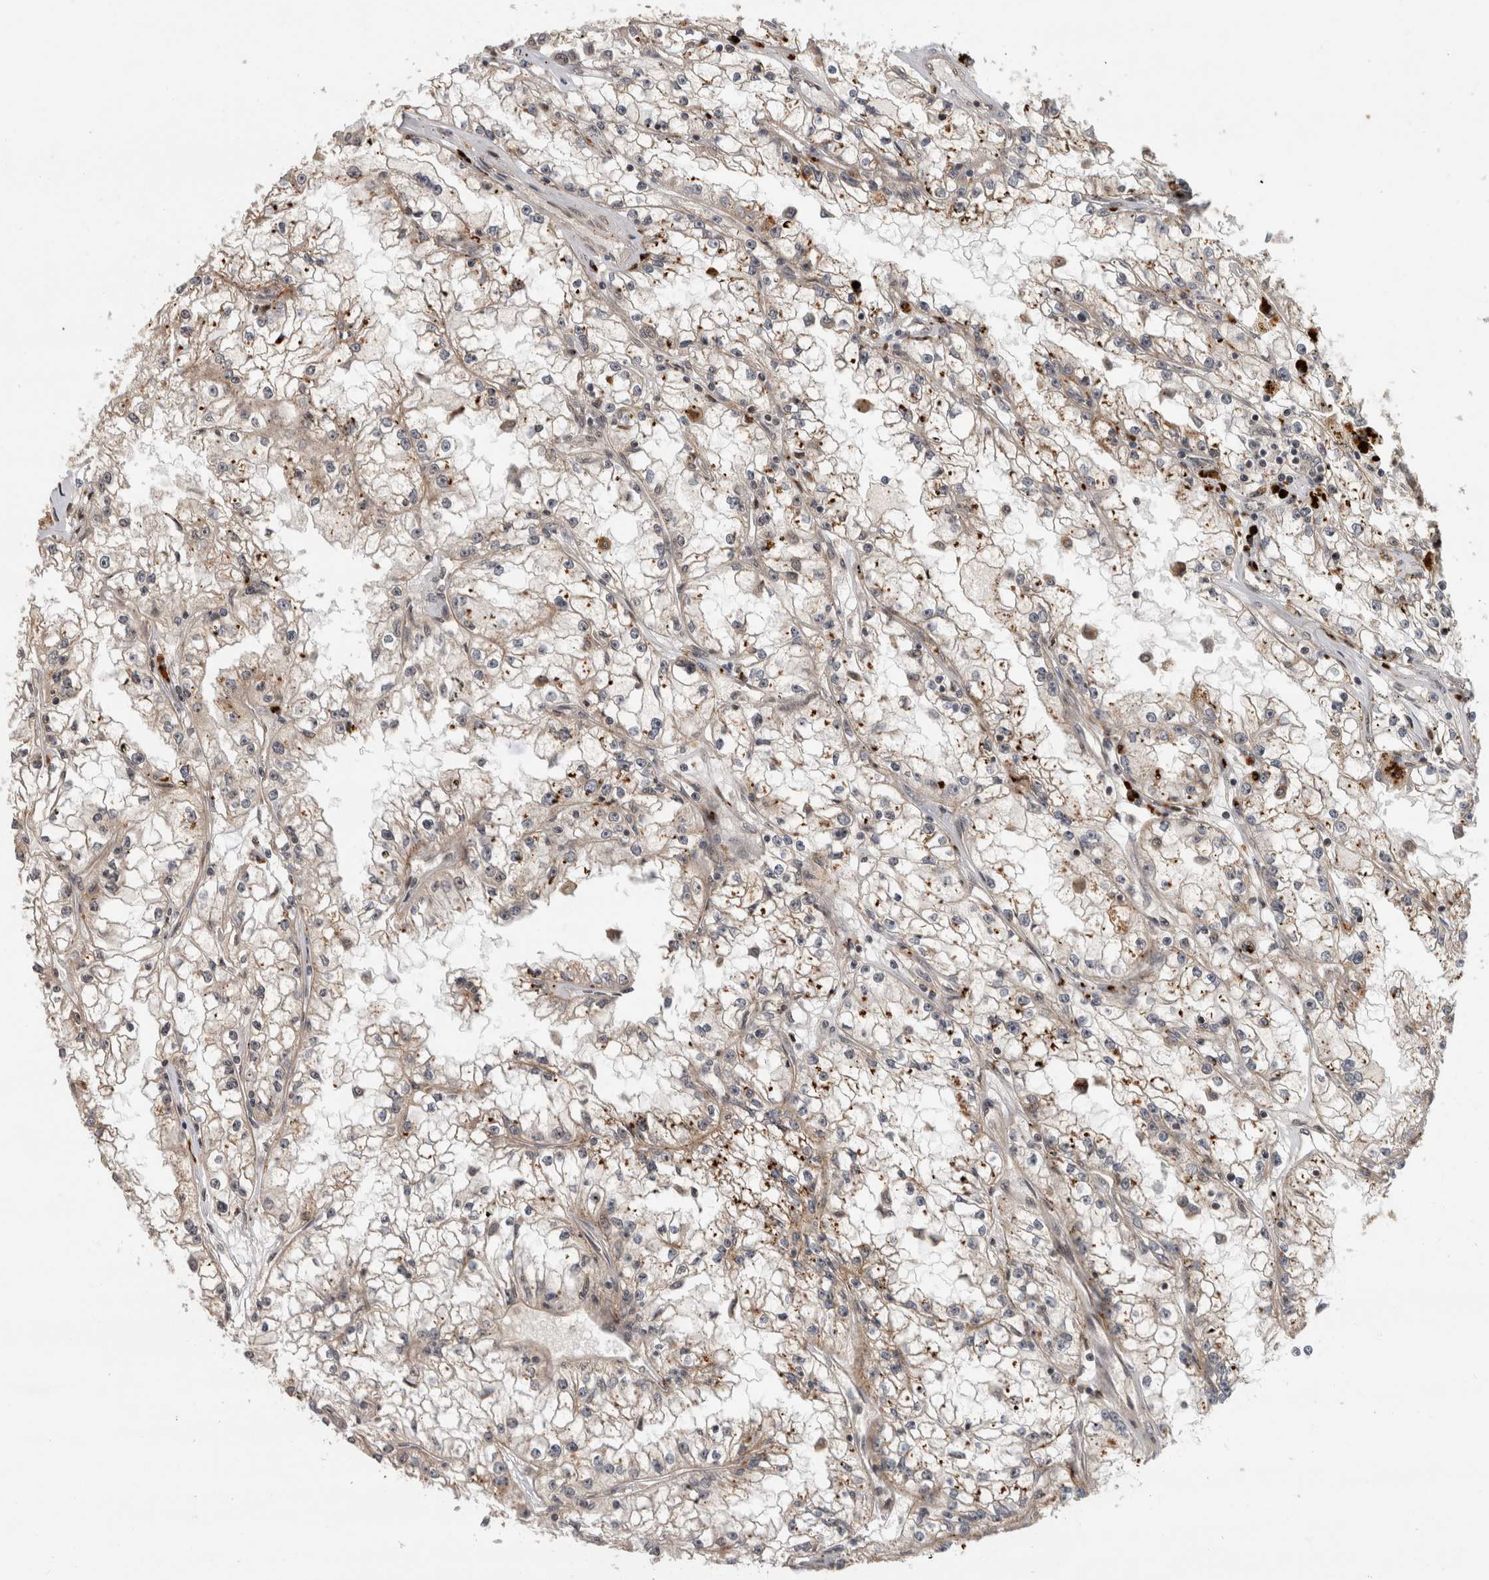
{"staining": {"intensity": "weak", "quantity": "25%-75%", "location": "cytoplasmic/membranous"}, "tissue": "renal cancer", "cell_type": "Tumor cells", "image_type": "cancer", "snomed": [{"axis": "morphology", "description": "Adenocarcinoma, NOS"}, {"axis": "topography", "description": "Kidney"}], "caption": "Immunohistochemical staining of adenocarcinoma (renal) shows weak cytoplasmic/membranous protein expression in approximately 25%-75% of tumor cells. Using DAB (3,3'-diaminobenzidine) (brown) and hematoxylin (blue) stains, captured at high magnification using brightfield microscopy.", "gene": "PITPNC1", "patient": {"sex": "male", "age": 56}}